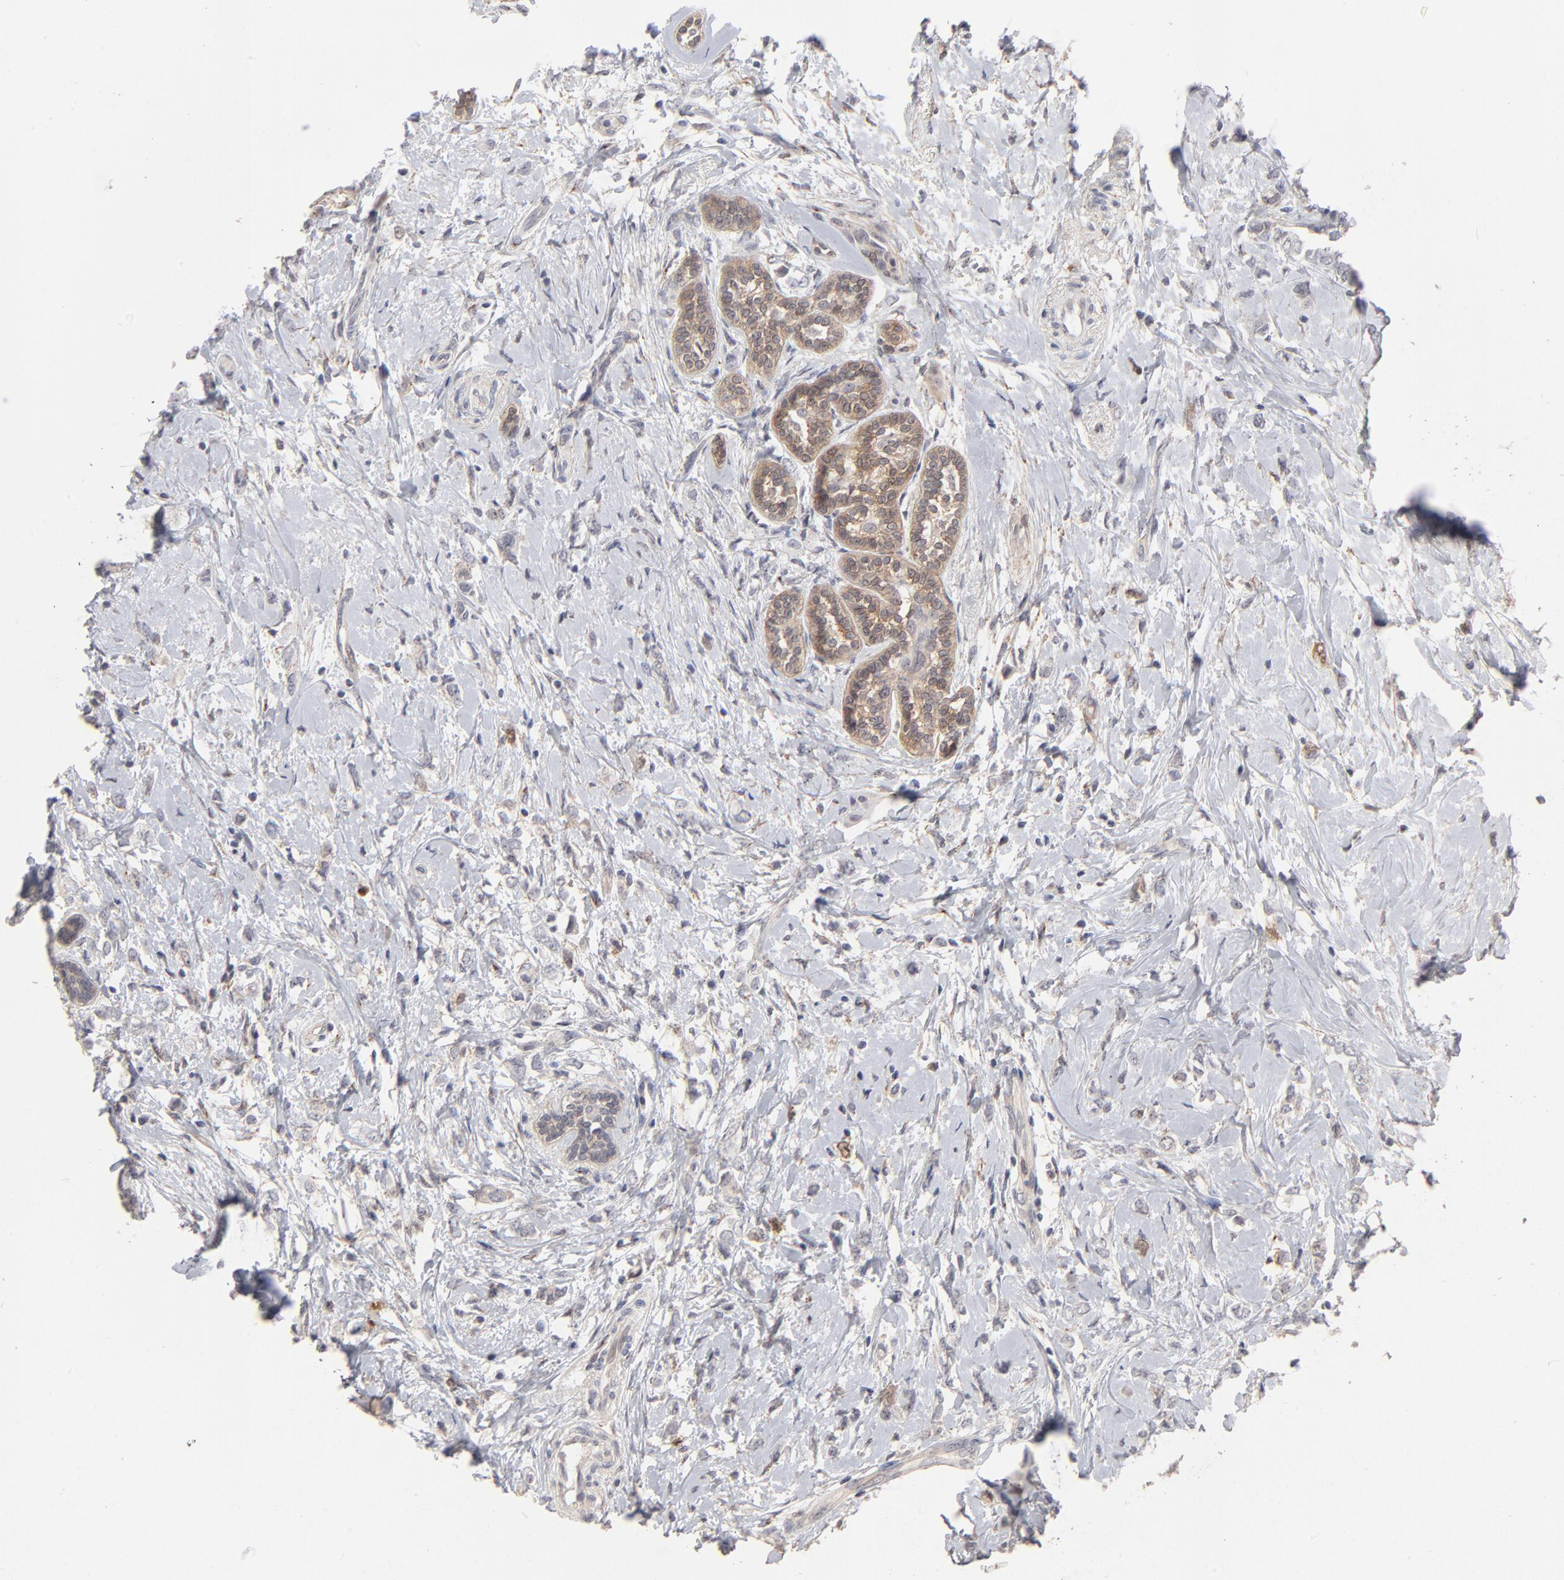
{"staining": {"intensity": "weak", "quantity": "<25%", "location": "cytoplasmic/membranous"}, "tissue": "breast cancer", "cell_type": "Tumor cells", "image_type": "cancer", "snomed": [{"axis": "morphology", "description": "Normal tissue, NOS"}, {"axis": "morphology", "description": "Lobular carcinoma"}, {"axis": "topography", "description": "Breast"}], "caption": "Breast lobular carcinoma was stained to show a protein in brown. There is no significant staining in tumor cells.", "gene": "AURKA", "patient": {"sex": "female", "age": 47}}